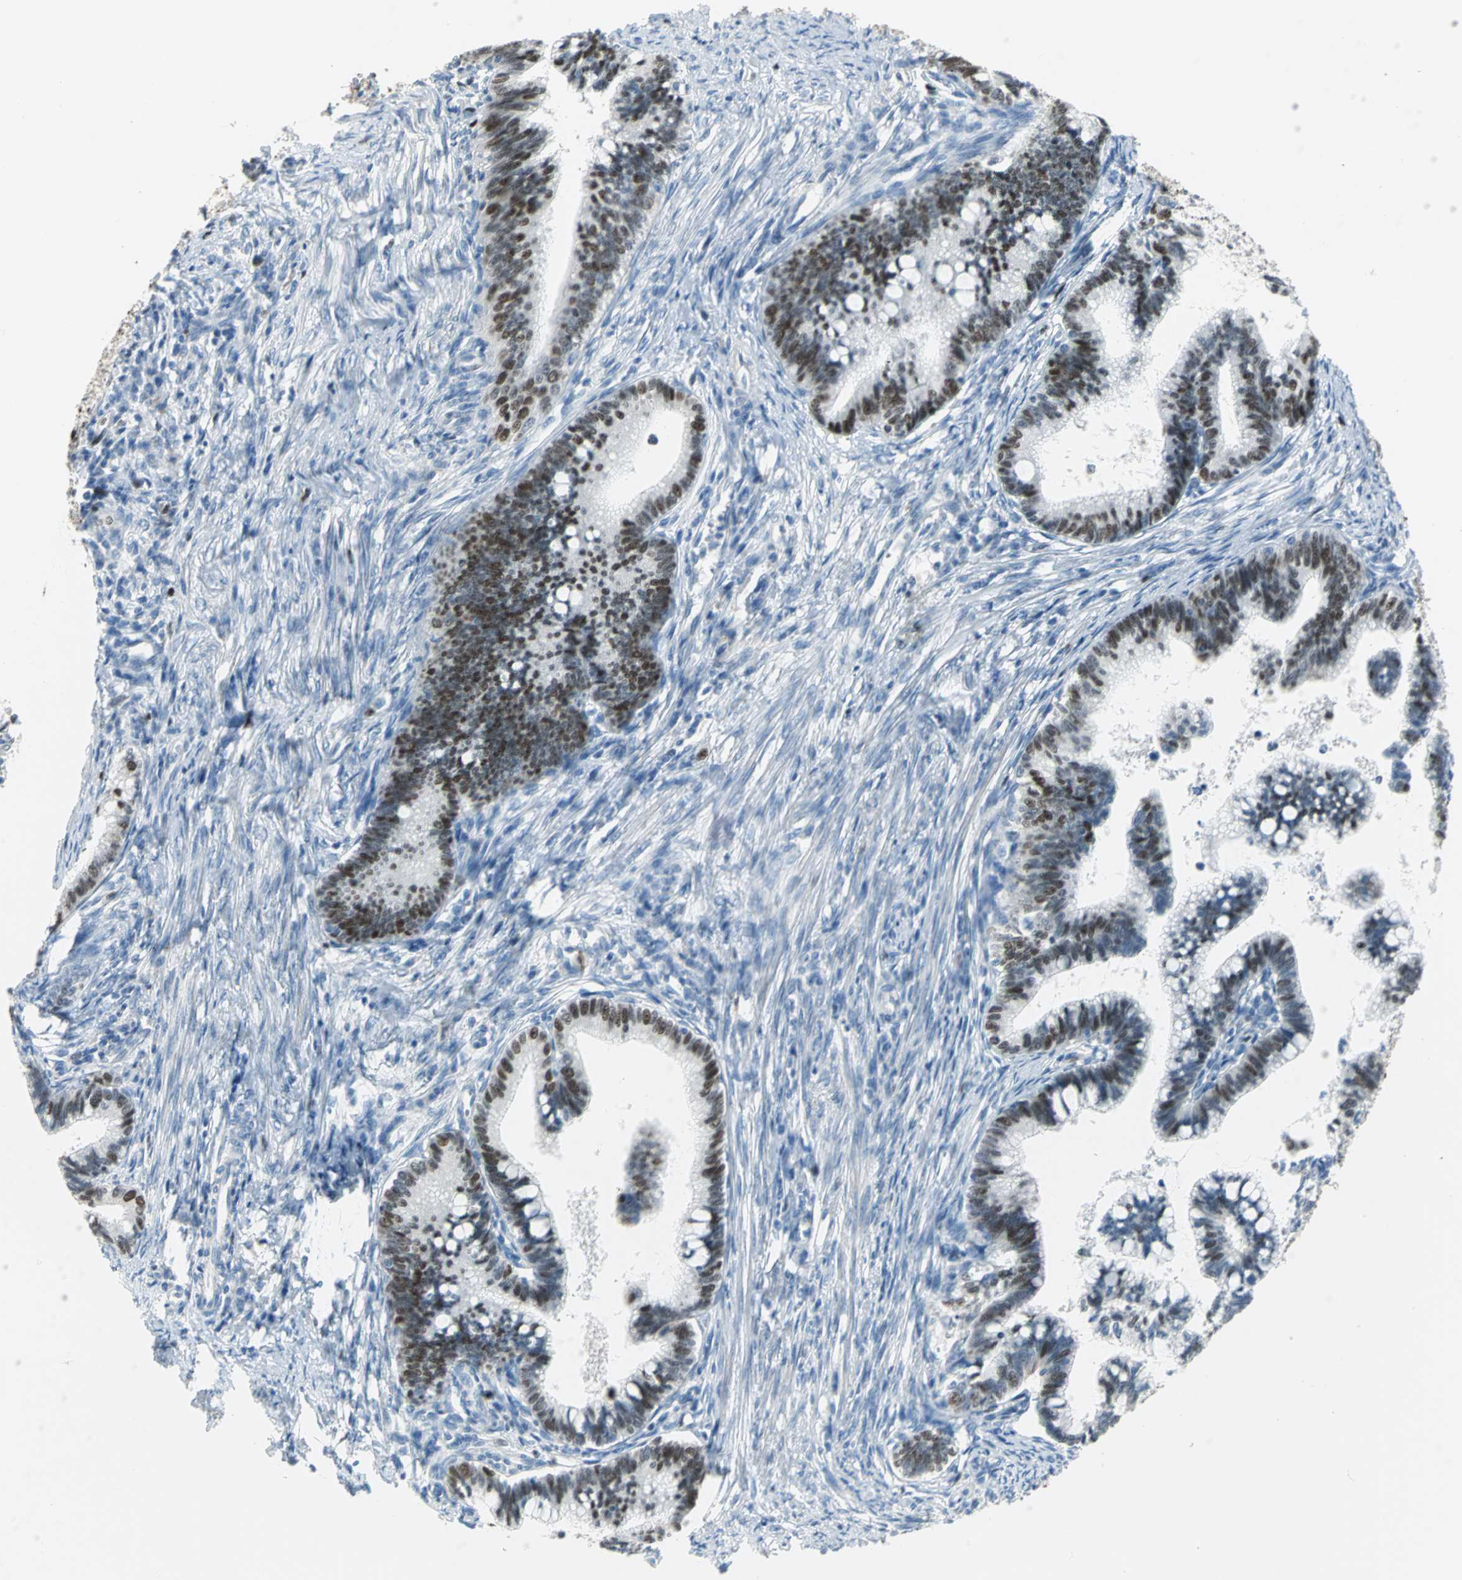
{"staining": {"intensity": "moderate", "quantity": ">75%", "location": "nuclear"}, "tissue": "cervical cancer", "cell_type": "Tumor cells", "image_type": "cancer", "snomed": [{"axis": "morphology", "description": "Adenocarcinoma, NOS"}, {"axis": "topography", "description": "Cervix"}], "caption": "About >75% of tumor cells in human cervical adenocarcinoma show moderate nuclear protein expression as visualized by brown immunohistochemical staining.", "gene": "MCM3", "patient": {"sex": "female", "age": 36}}